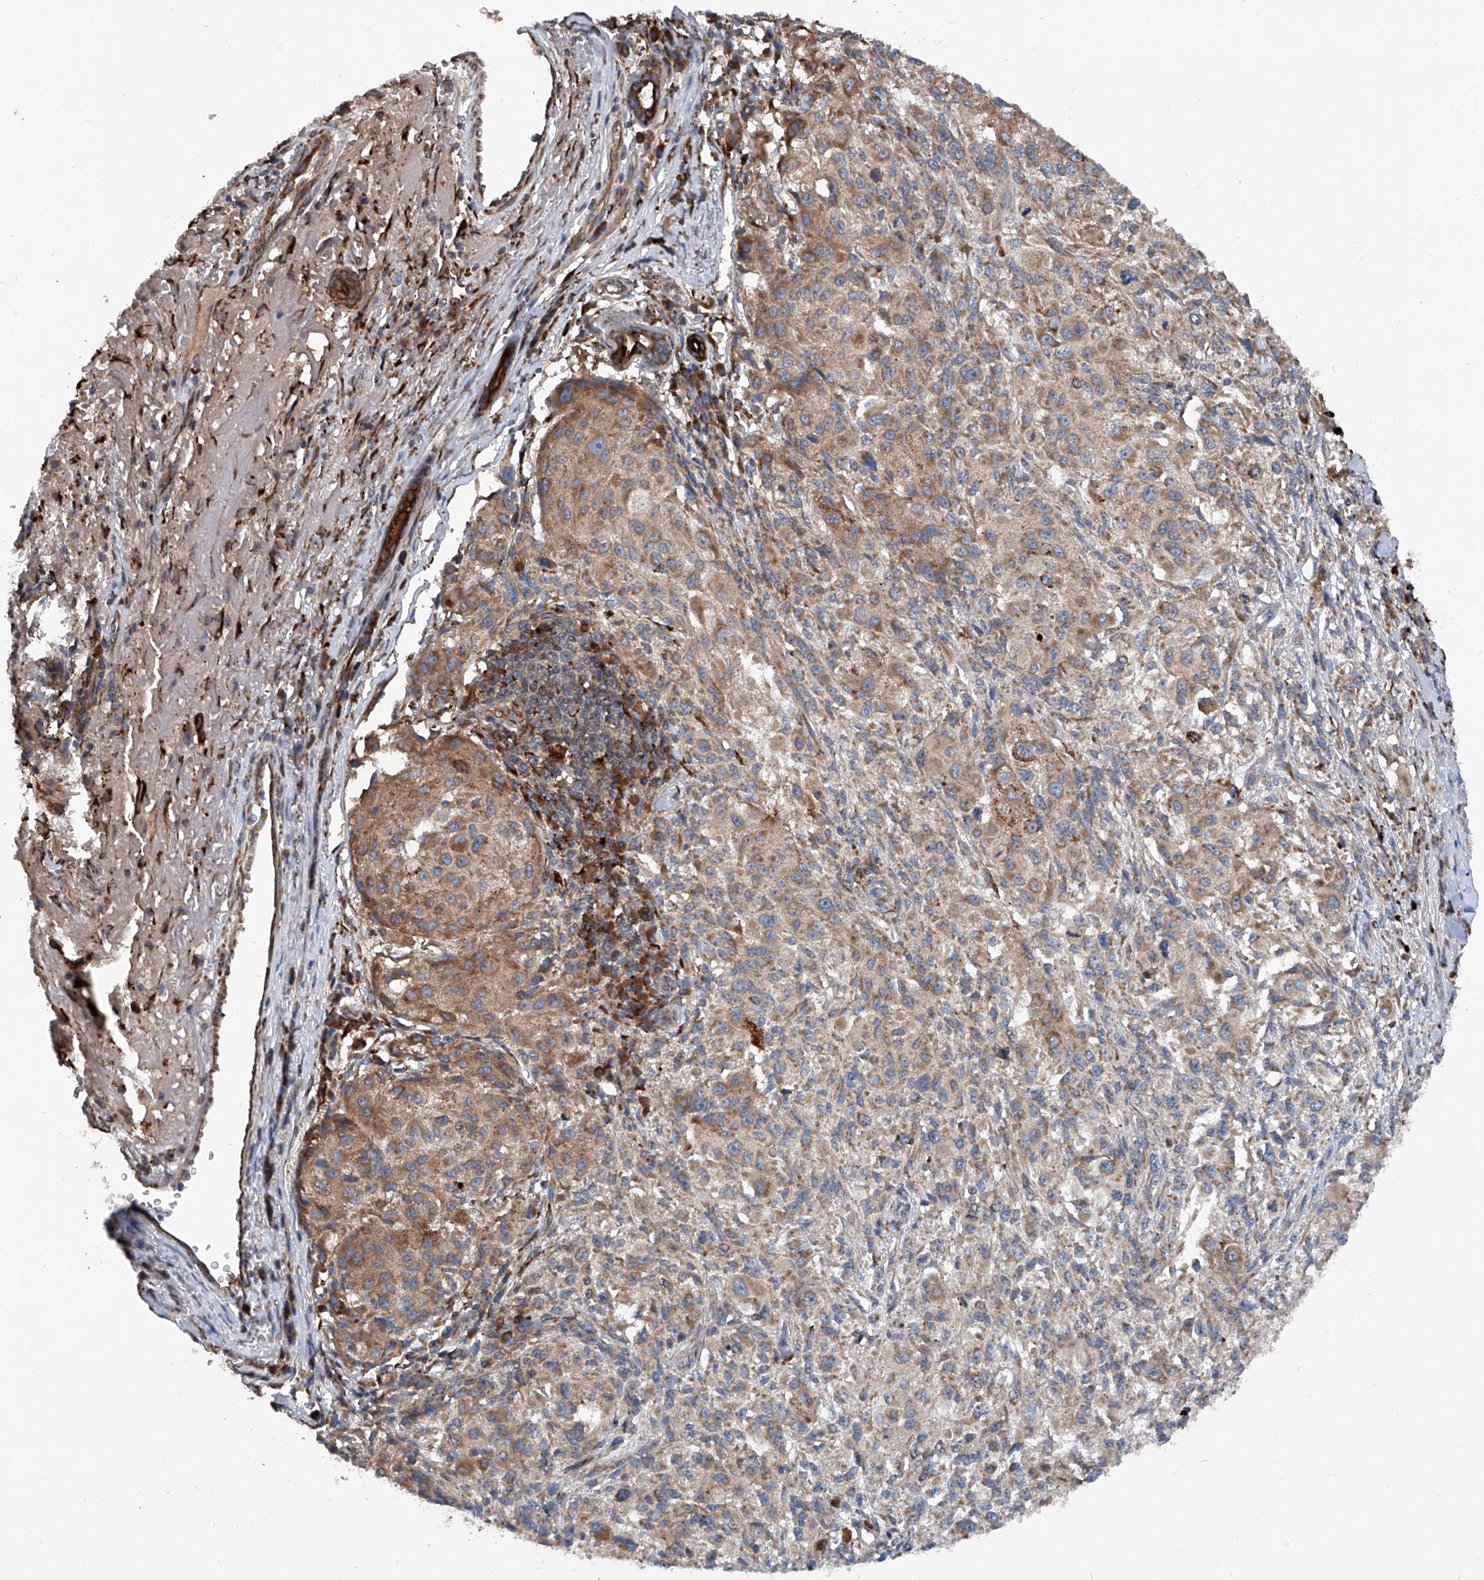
{"staining": {"intensity": "moderate", "quantity": "25%-75%", "location": "cytoplasmic/membranous"}, "tissue": "melanoma", "cell_type": "Tumor cells", "image_type": "cancer", "snomed": [{"axis": "morphology", "description": "Necrosis, NOS"}, {"axis": "morphology", "description": "Malignant melanoma, NOS"}, {"axis": "topography", "description": "Skin"}], "caption": "DAB immunohistochemical staining of human malignant melanoma exhibits moderate cytoplasmic/membranous protein expression in about 25%-75% of tumor cells.", "gene": "ASCC3", "patient": {"sex": "female", "age": 87}}